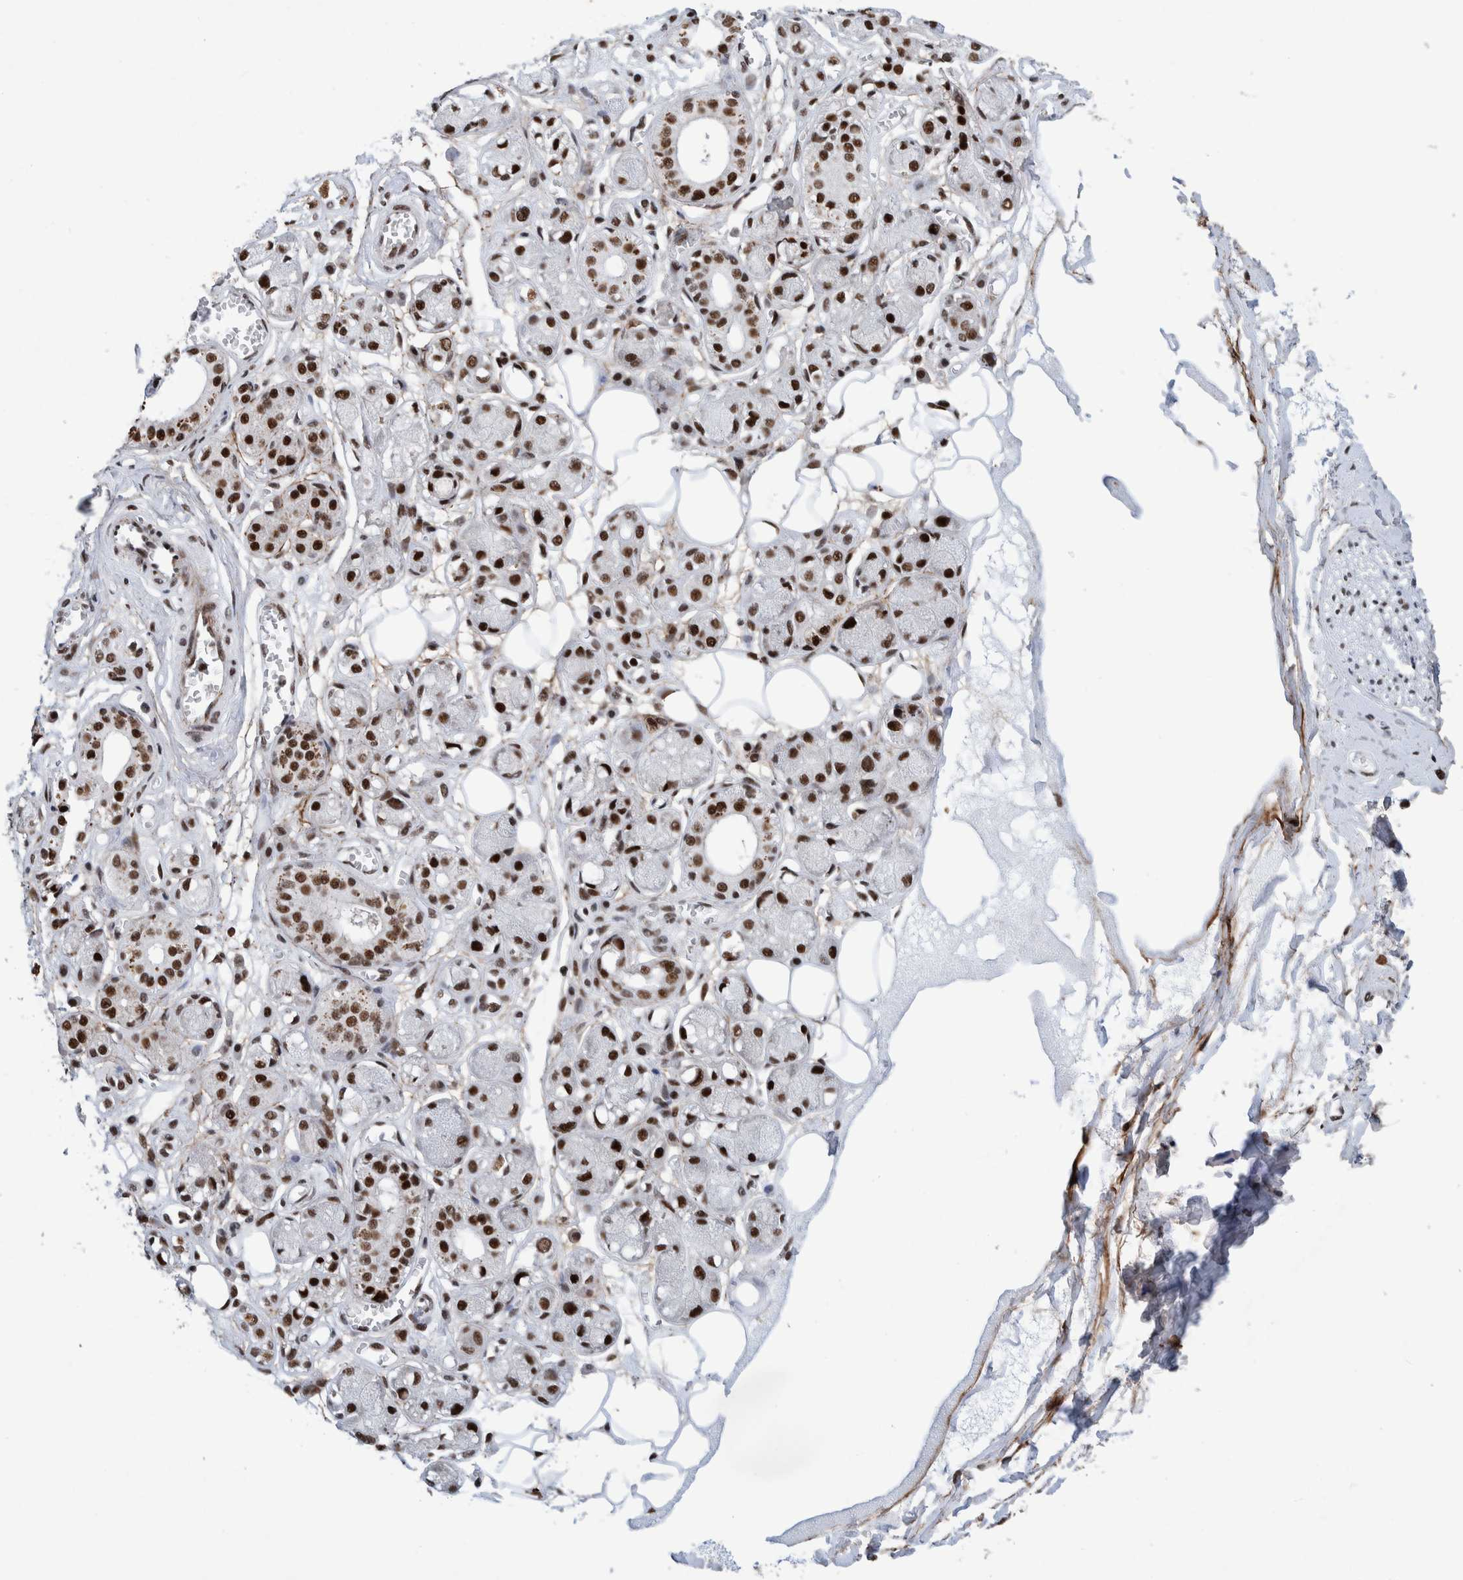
{"staining": {"intensity": "moderate", "quantity": ">75%", "location": "nuclear"}, "tissue": "adipose tissue", "cell_type": "Adipocytes", "image_type": "normal", "snomed": [{"axis": "morphology", "description": "Normal tissue, NOS"}, {"axis": "morphology", "description": "Inflammation, NOS"}, {"axis": "topography", "description": "Salivary gland"}, {"axis": "topography", "description": "Peripheral nerve tissue"}], "caption": "Immunohistochemistry of normal adipose tissue exhibits medium levels of moderate nuclear staining in approximately >75% of adipocytes.", "gene": "TAF10", "patient": {"sex": "female", "age": 75}}